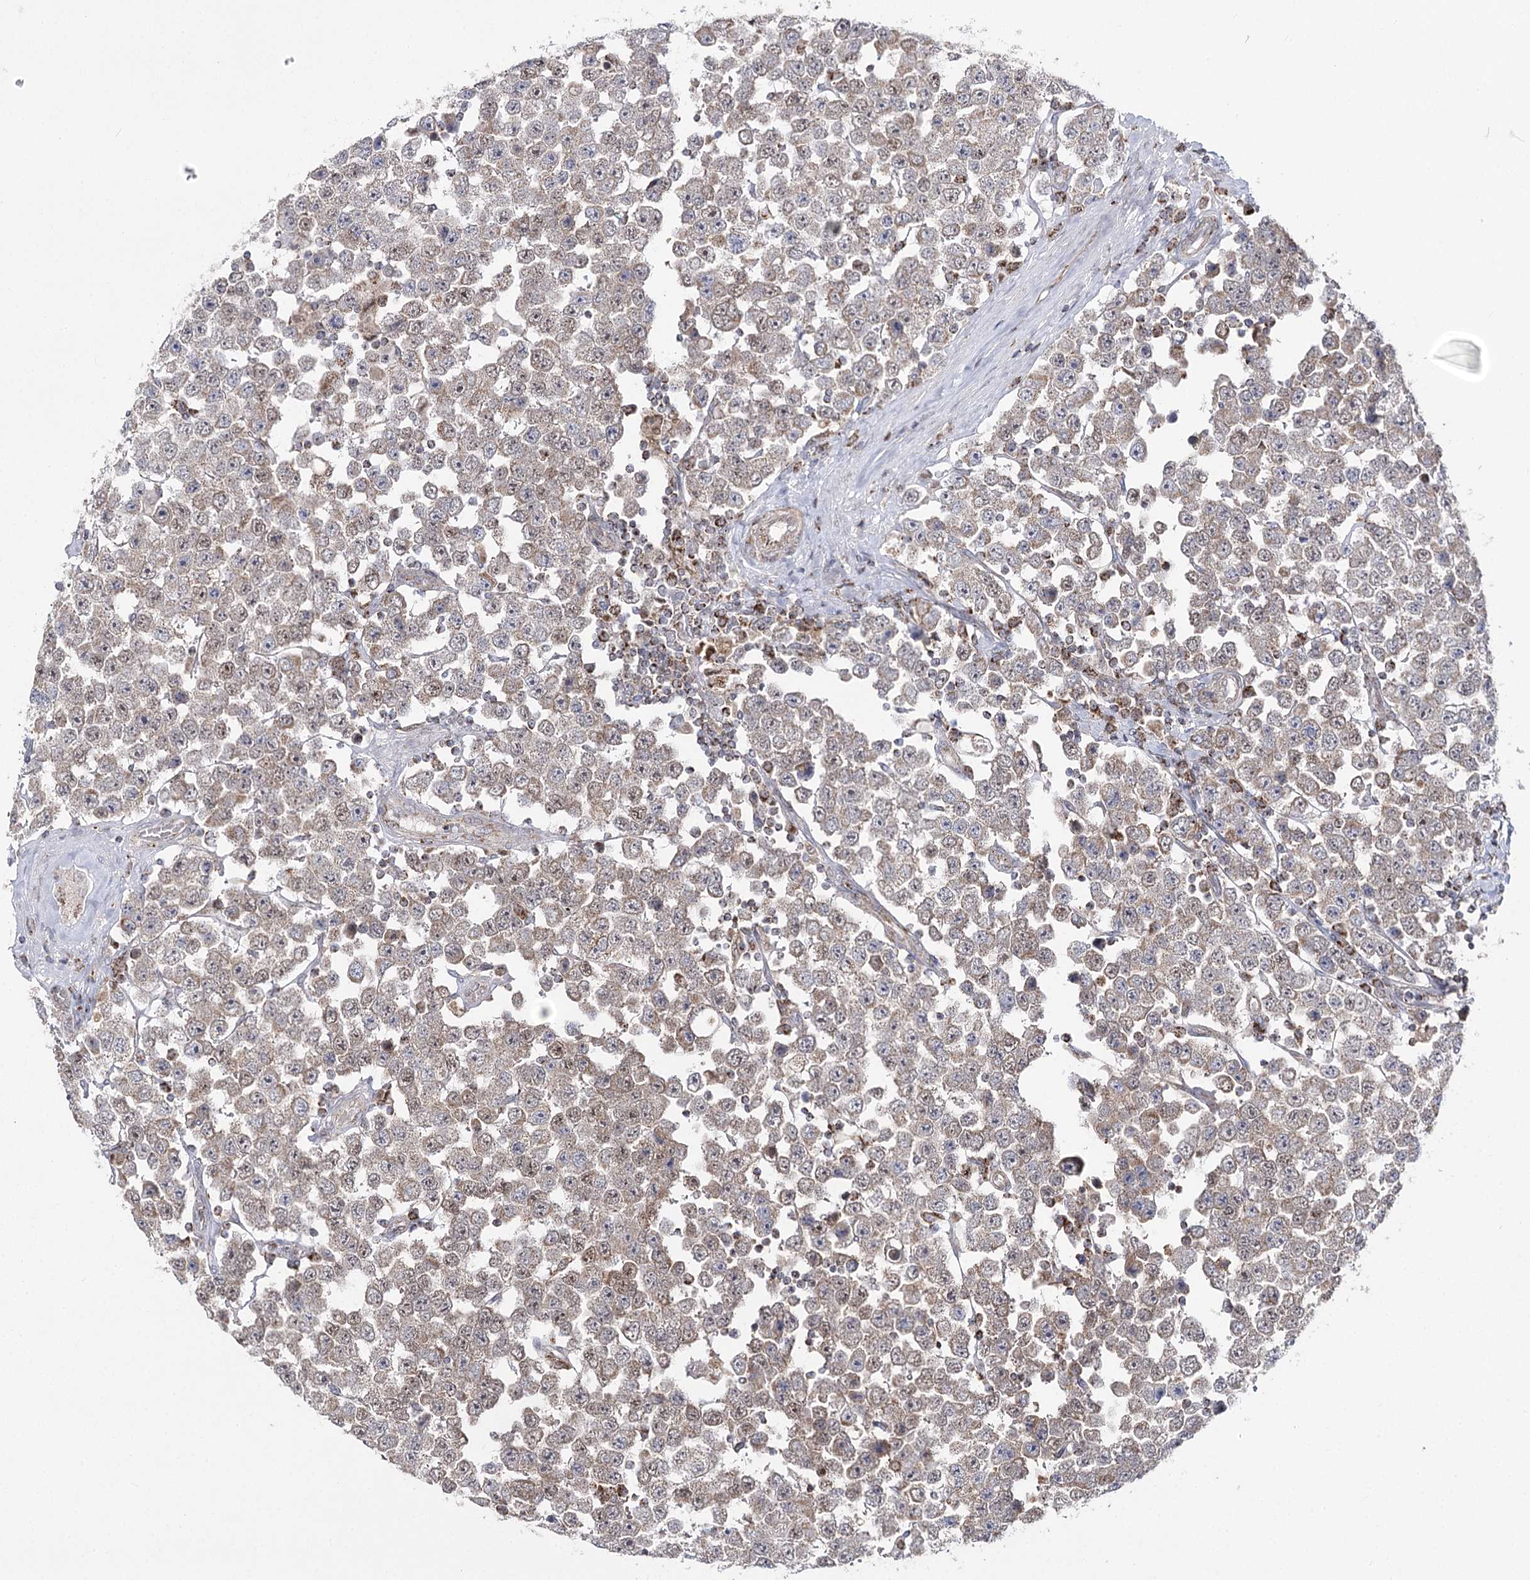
{"staining": {"intensity": "weak", "quantity": "25%-75%", "location": "cytoplasmic/membranous,nuclear"}, "tissue": "testis cancer", "cell_type": "Tumor cells", "image_type": "cancer", "snomed": [{"axis": "morphology", "description": "Seminoma, NOS"}, {"axis": "topography", "description": "Testis"}], "caption": "A high-resolution micrograph shows immunohistochemistry (IHC) staining of testis seminoma, which displays weak cytoplasmic/membranous and nuclear expression in about 25%-75% of tumor cells. The staining was performed using DAB to visualize the protein expression in brown, while the nuclei were stained in blue with hematoxylin (Magnification: 20x).", "gene": "SLC4A1AP", "patient": {"sex": "male", "age": 28}}